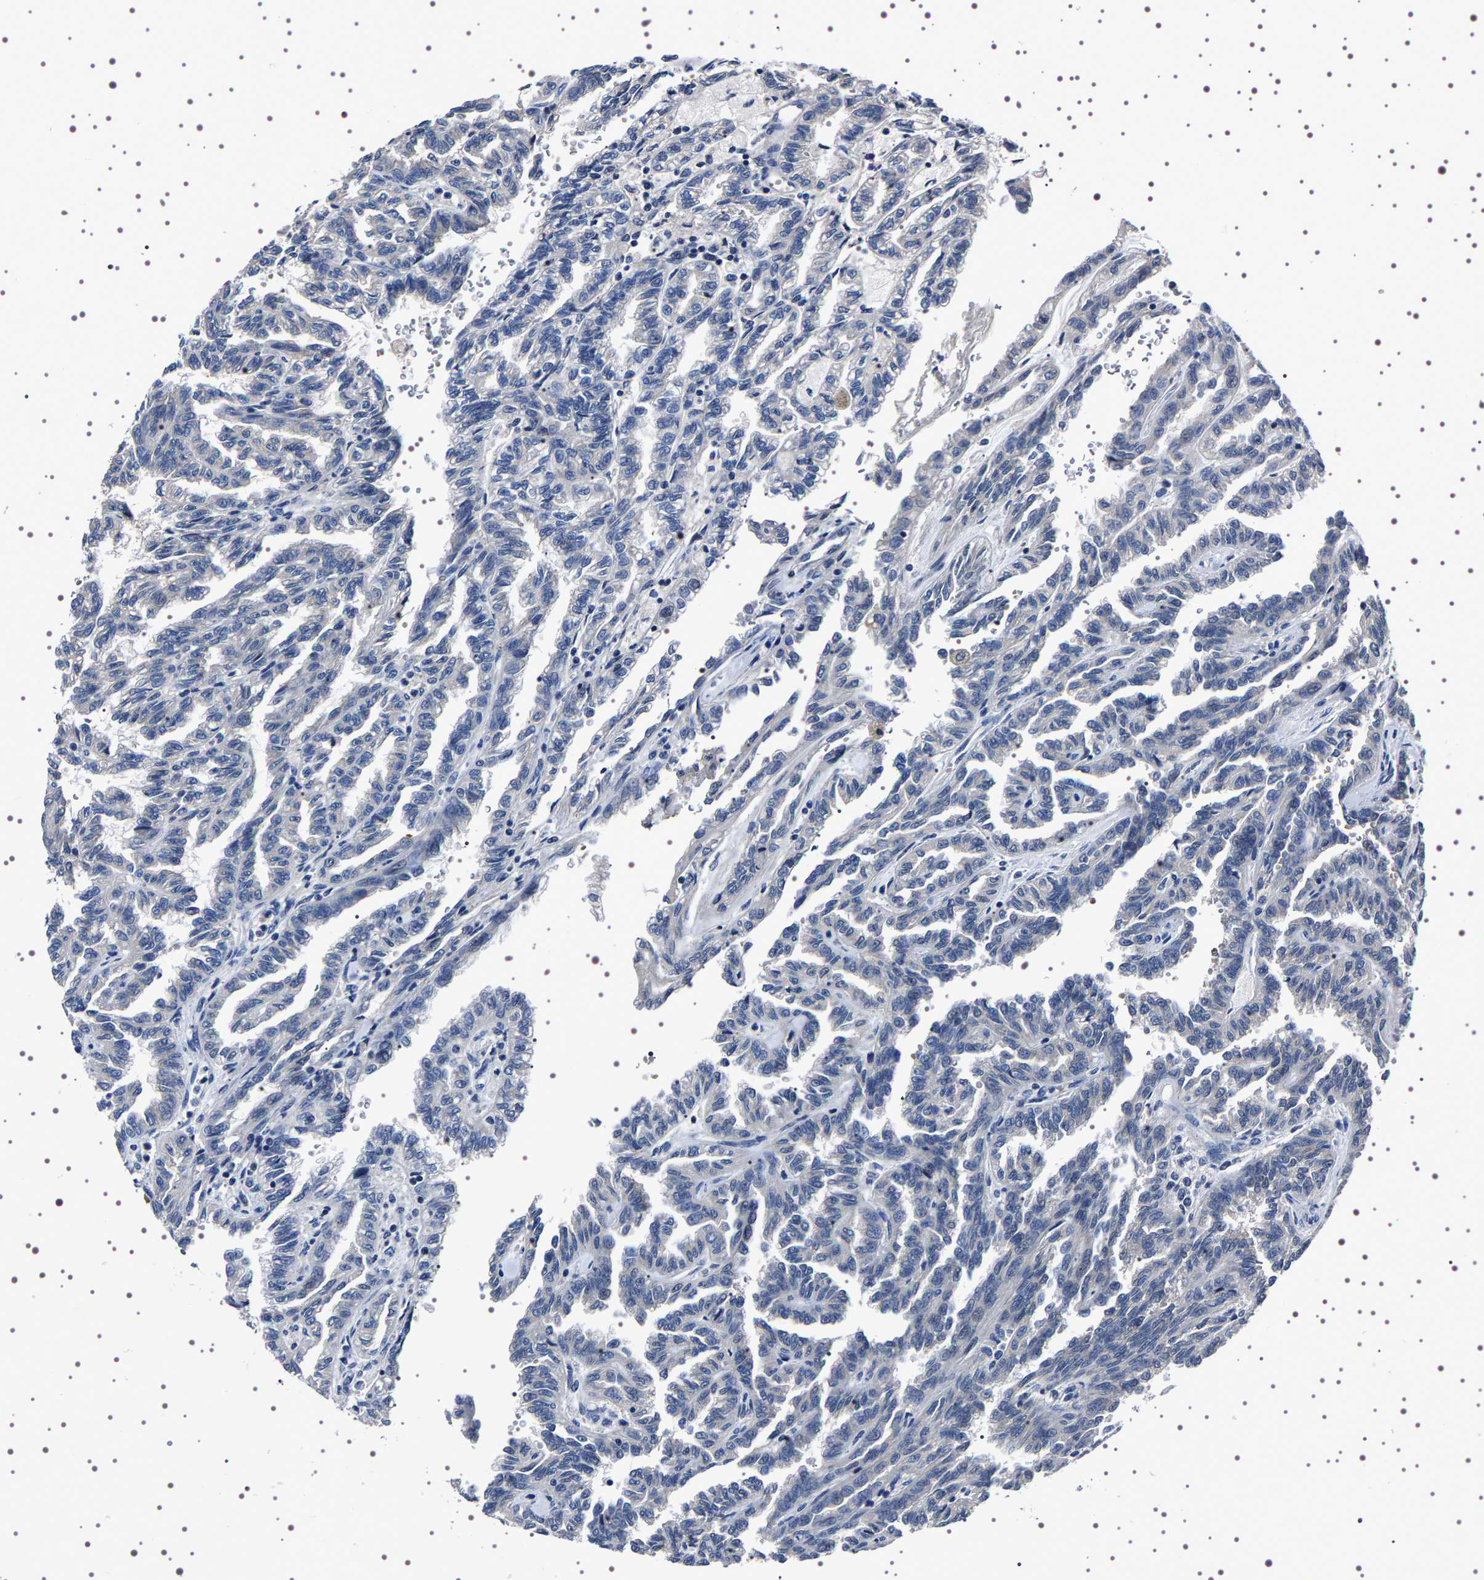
{"staining": {"intensity": "negative", "quantity": "none", "location": "none"}, "tissue": "renal cancer", "cell_type": "Tumor cells", "image_type": "cancer", "snomed": [{"axis": "morphology", "description": "Inflammation, NOS"}, {"axis": "morphology", "description": "Adenocarcinoma, NOS"}, {"axis": "topography", "description": "Kidney"}], "caption": "This is a image of immunohistochemistry staining of renal cancer, which shows no staining in tumor cells.", "gene": "TARBP1", "patient": {"sex": "male", "age": 68}}